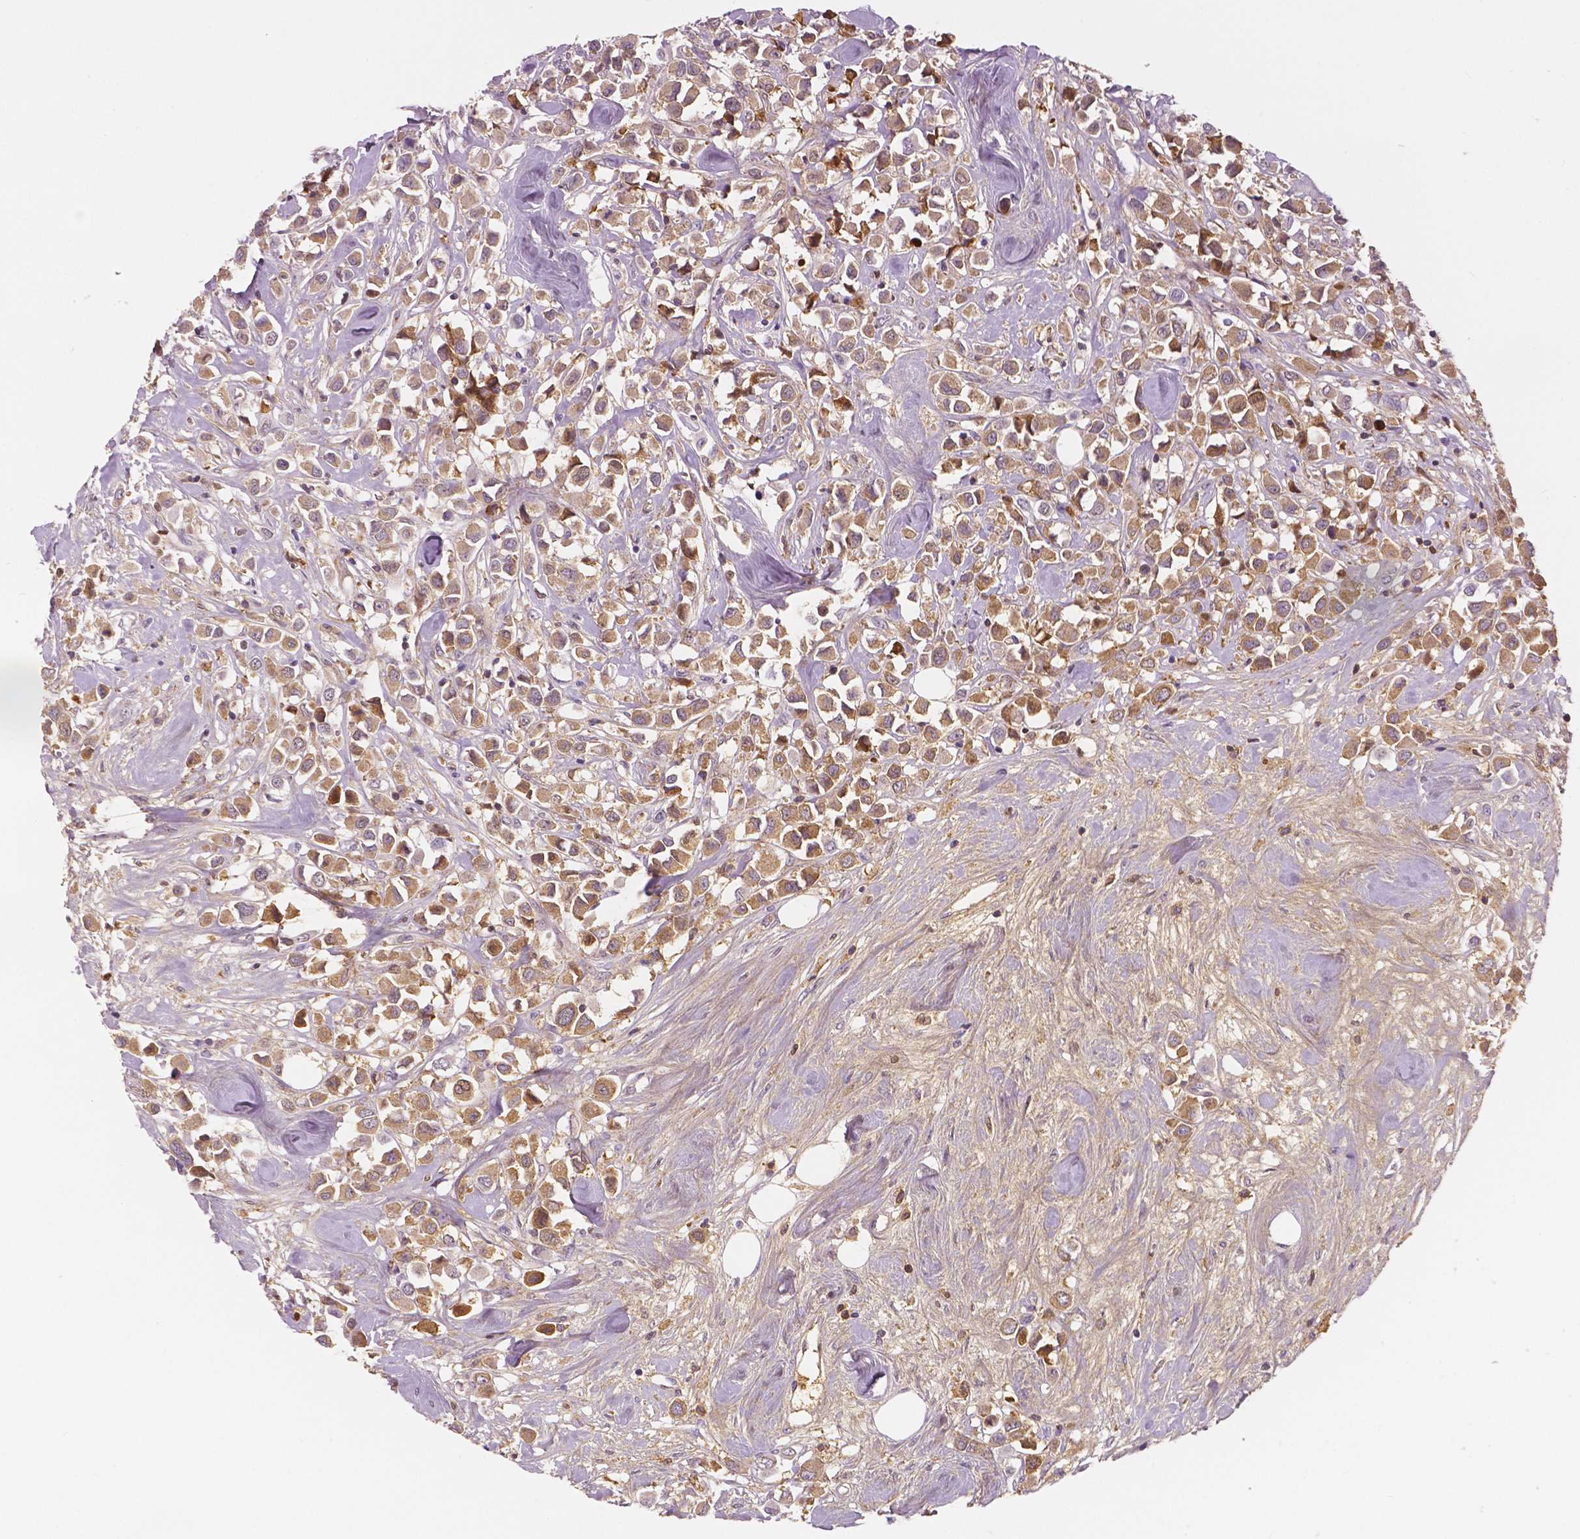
{"staining": {"intensity": "moderate", "quantity": ">75%", "location": "cytoplasmic/membranous"}, "tissue": "breast cancer", "cell_type": "Tumor cells", "image_type": "cancer", "snomed": [{"axis": "morphology", "description": "Duct carcinoma"}, {"axis": "topography", "description": "Breast"}], "caption": "Human infiltrating ductal carcinoma (breast) stained with a brown dye exhibits moderate cytoplasmic/membranous positive positivity in about >75% of tumor cells.", "gene": "APOA4", "patient": {"sex": "female", "age": 61}}